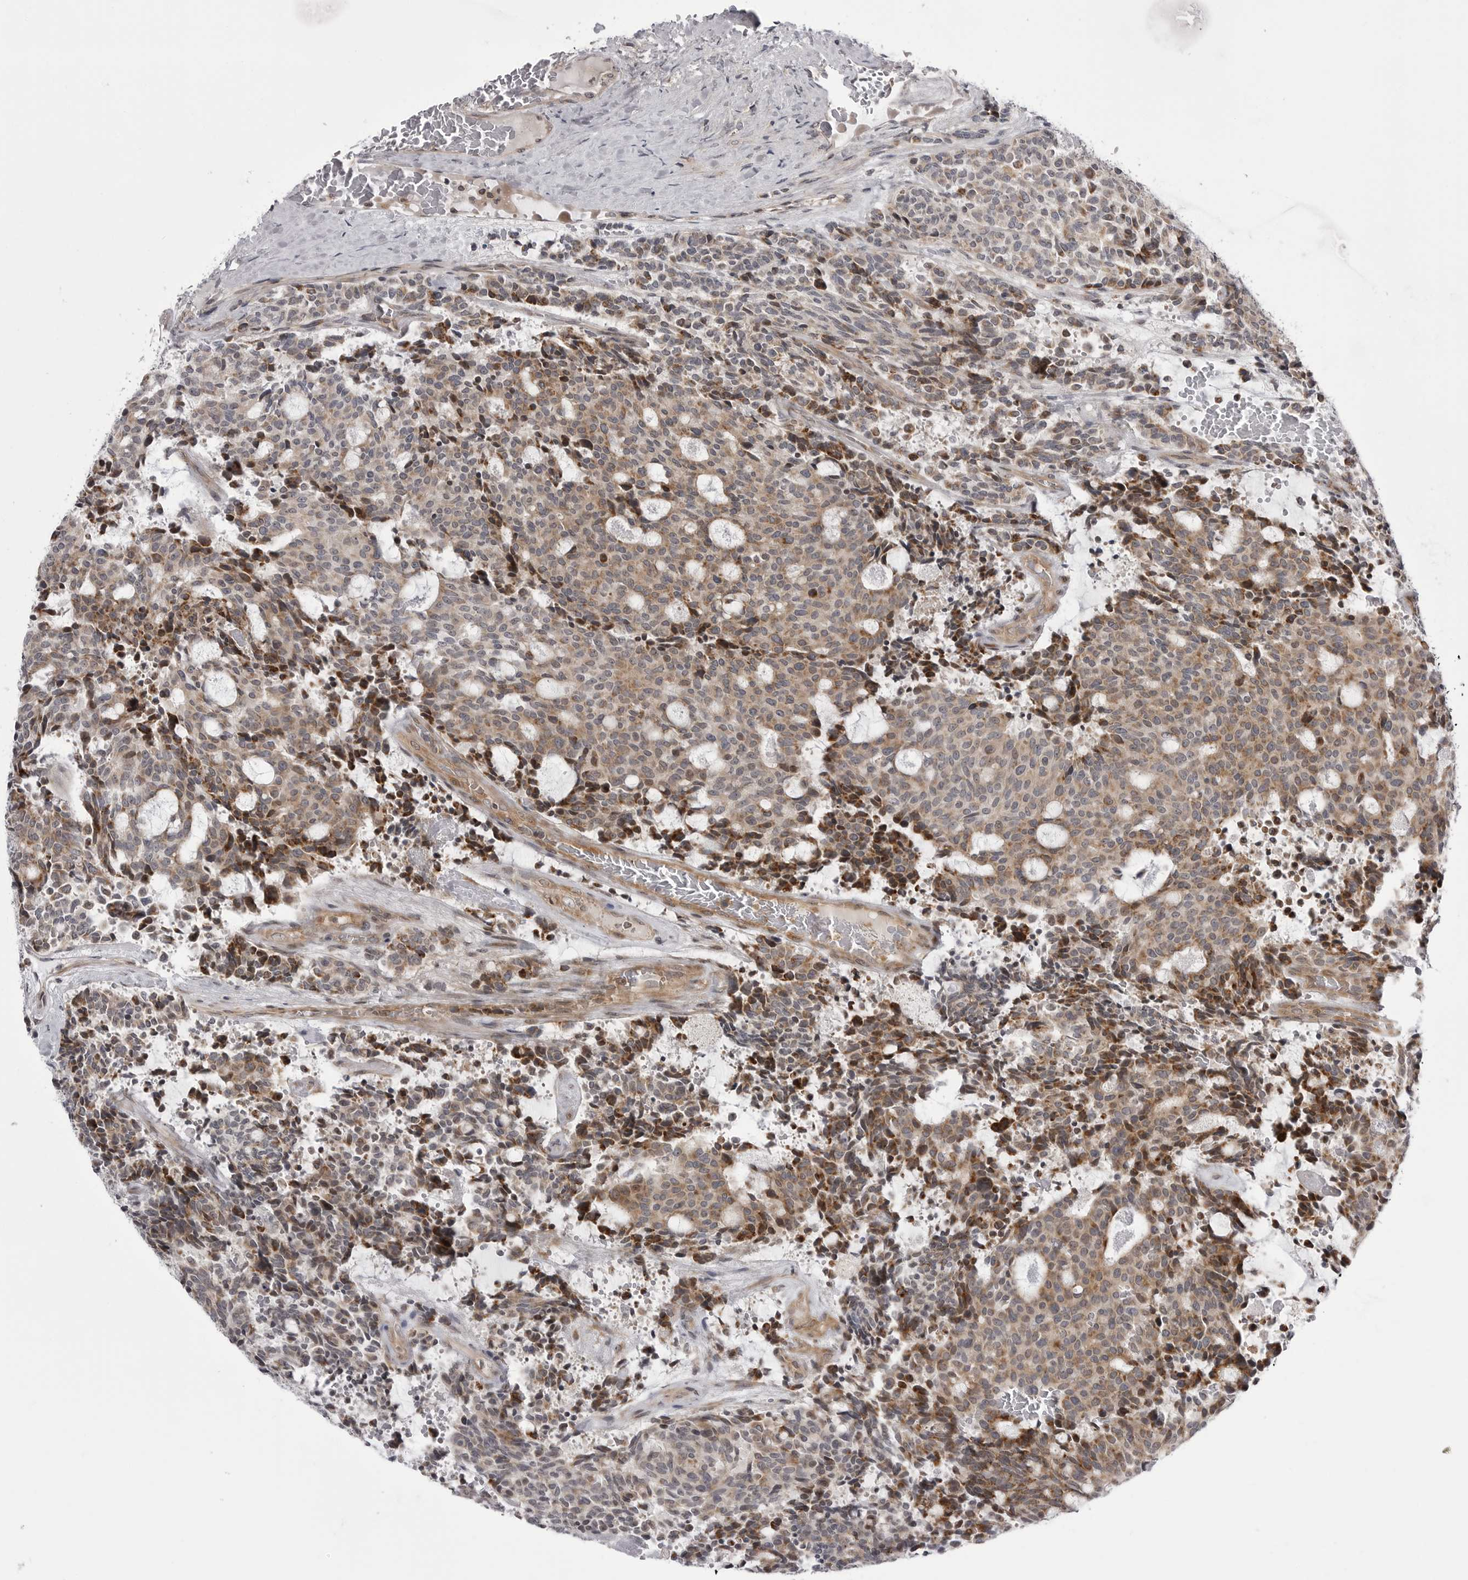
{"staining": {"intensity": "moderate", "quantity": ">75%", "location": "cytoplasmic/membranous"}, "tissue": "carcinoid", "cell_type": "Tumor cells", "image_type": "cancer", "snomed": [{"axis": "morphology", "description": "Carcinoid, malignant, NOS"}, {"axis": "topography", "description": "Pancreas"}], "caption": "IHC of carcinoid demonstrates medium levels of moderate cytoplasmic/membranous expression in approximately >75% of tumor cells. Using DAB (3,3'-diaminobenzidine) (brown) and hematoxylin (blue) stains, captured at high magnification using brightfield microscopy.", "gene": "CCDC18", "patient": {"sex": "female", "age": 54}}